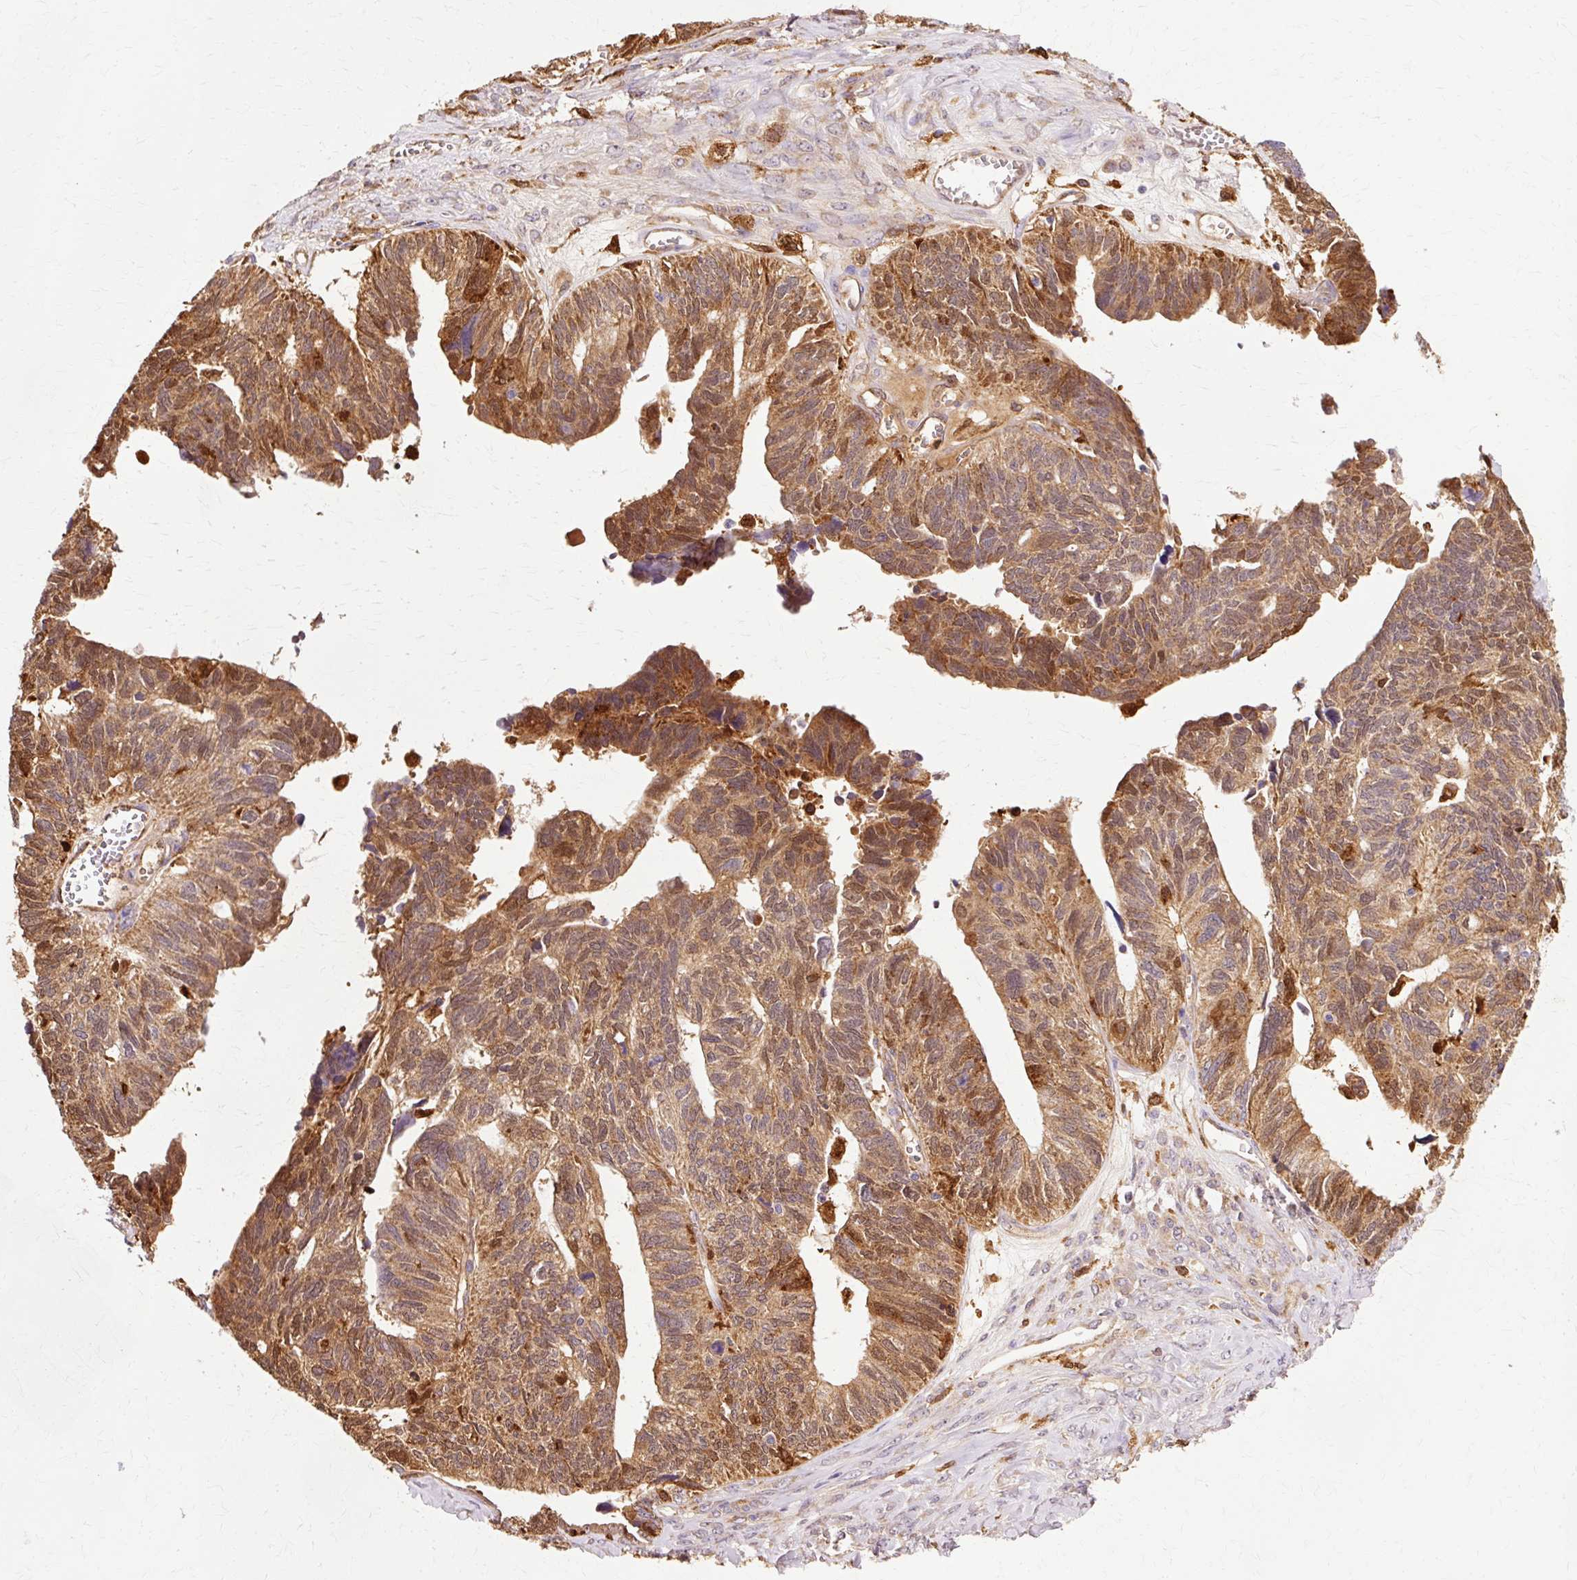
{"staining": {"intensity": "strong", "quantity": ">75%", "location": "cytoplasmic/membranous"}, "tissue": "ovarian cancer", "cell_type": "Tumor cells", "image_type": "cancer", "snomed": [{"axis": "morphology", "description": "Cystadenocarcinoma, serous, NOS"}, {"axis": "topography", "description": "Ovary"}], "caption": "DAB (3,3'-diaminobenzidine) immunohistochemical staining of human ovarian serous cystadenocarcinoma displays strong cytoplasmic/membranous protein expression in approximately >75% of tumor cells.", "gene": "GPX1", "patient": {"sex": "female", "age": 79}}